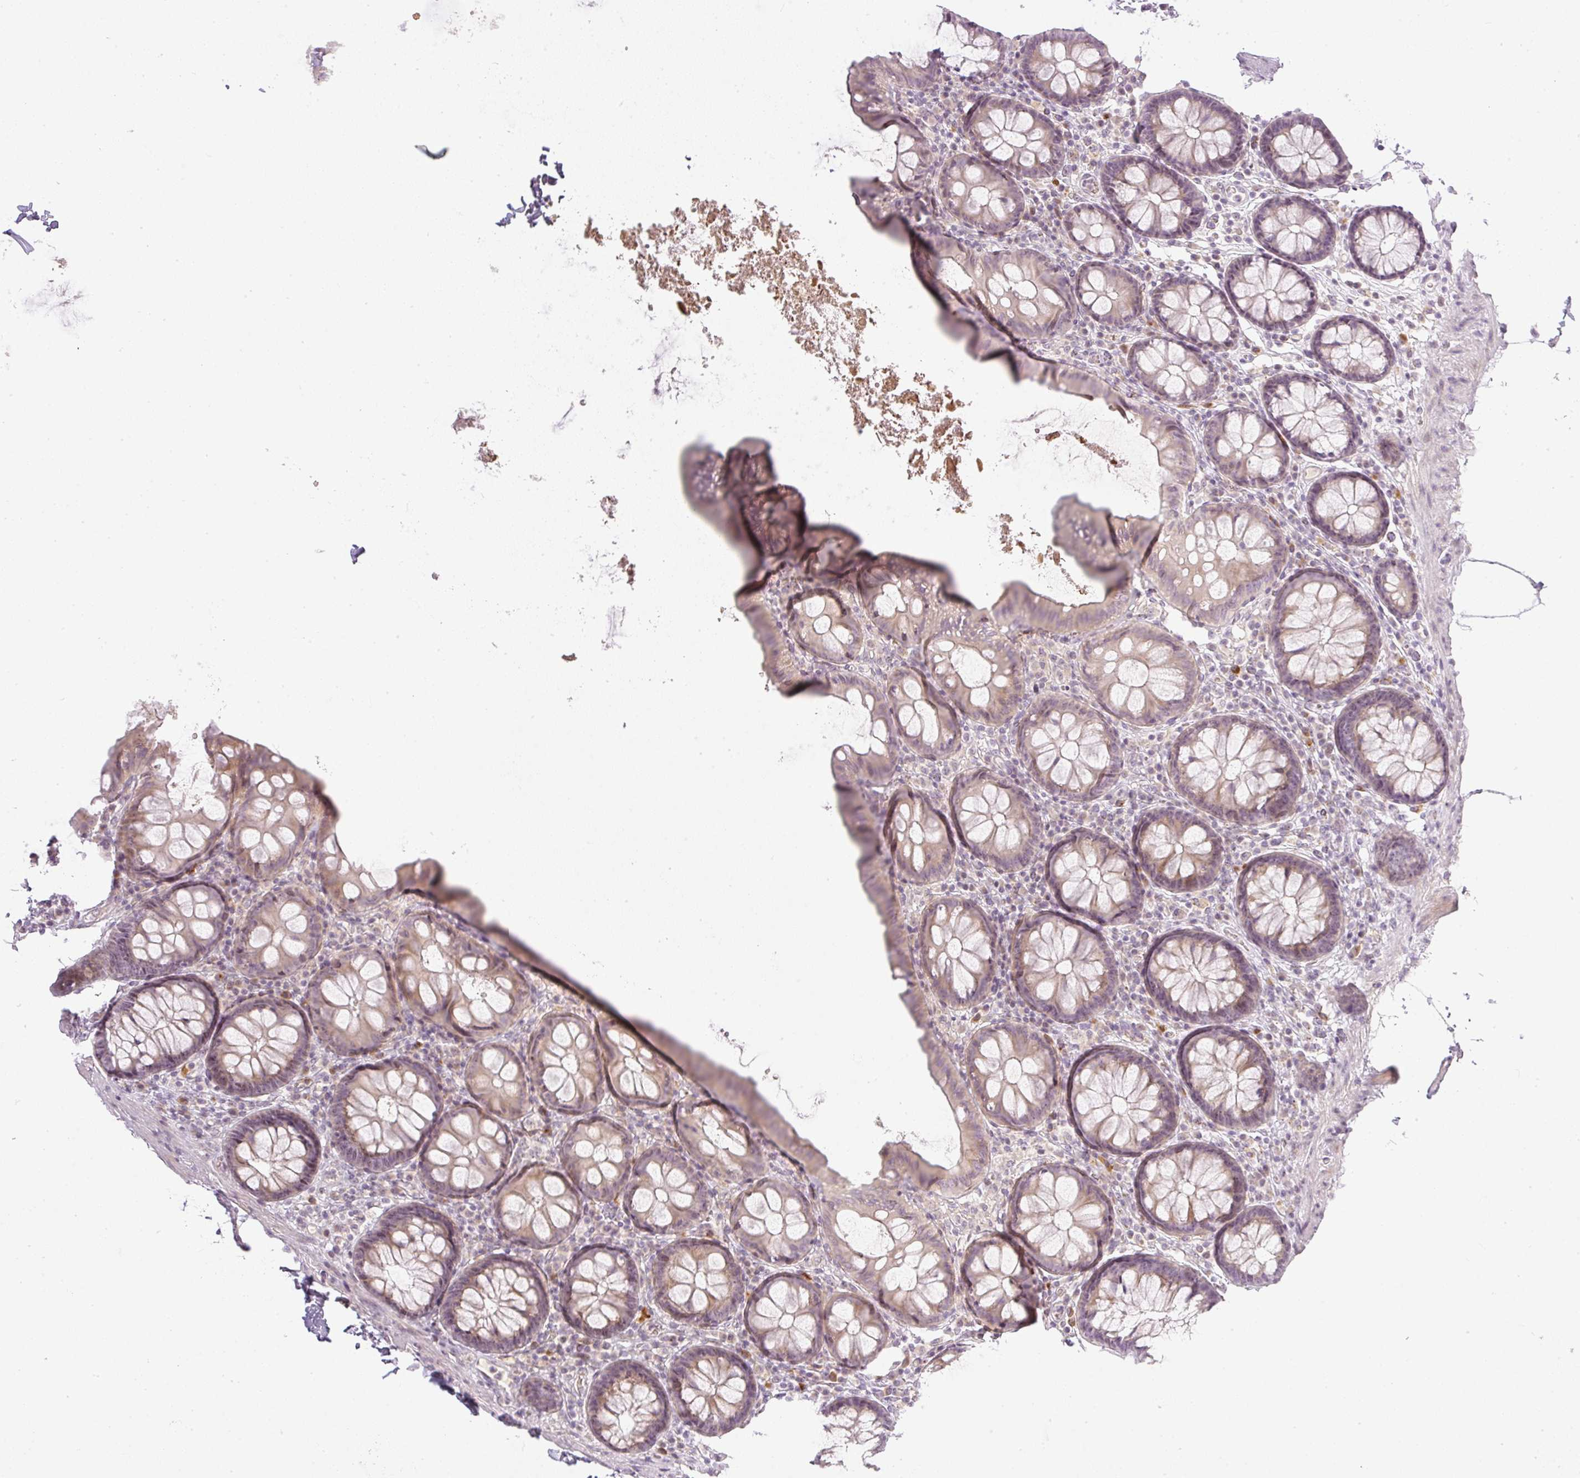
{"staining": {"intensity": "negative", "quantity": "none", "location": "none"}, "tissue": "colon", "cell_type": "Endothelial cells", "image_type": "normal", "snomed": [{"axis": "morphology", "description": "Normal tissue, NOS"}, {"axis": "topography", "description": "Colon"}, {"axis": "topography", "description": "Peripheral nerve tissue"}], "caption": "Human colon stained for a protein using immunohistochemistry exhibits no positivity in endothelial cells.", "gene": "AAR2", "patient": {"sex": "male", "age": 84}}